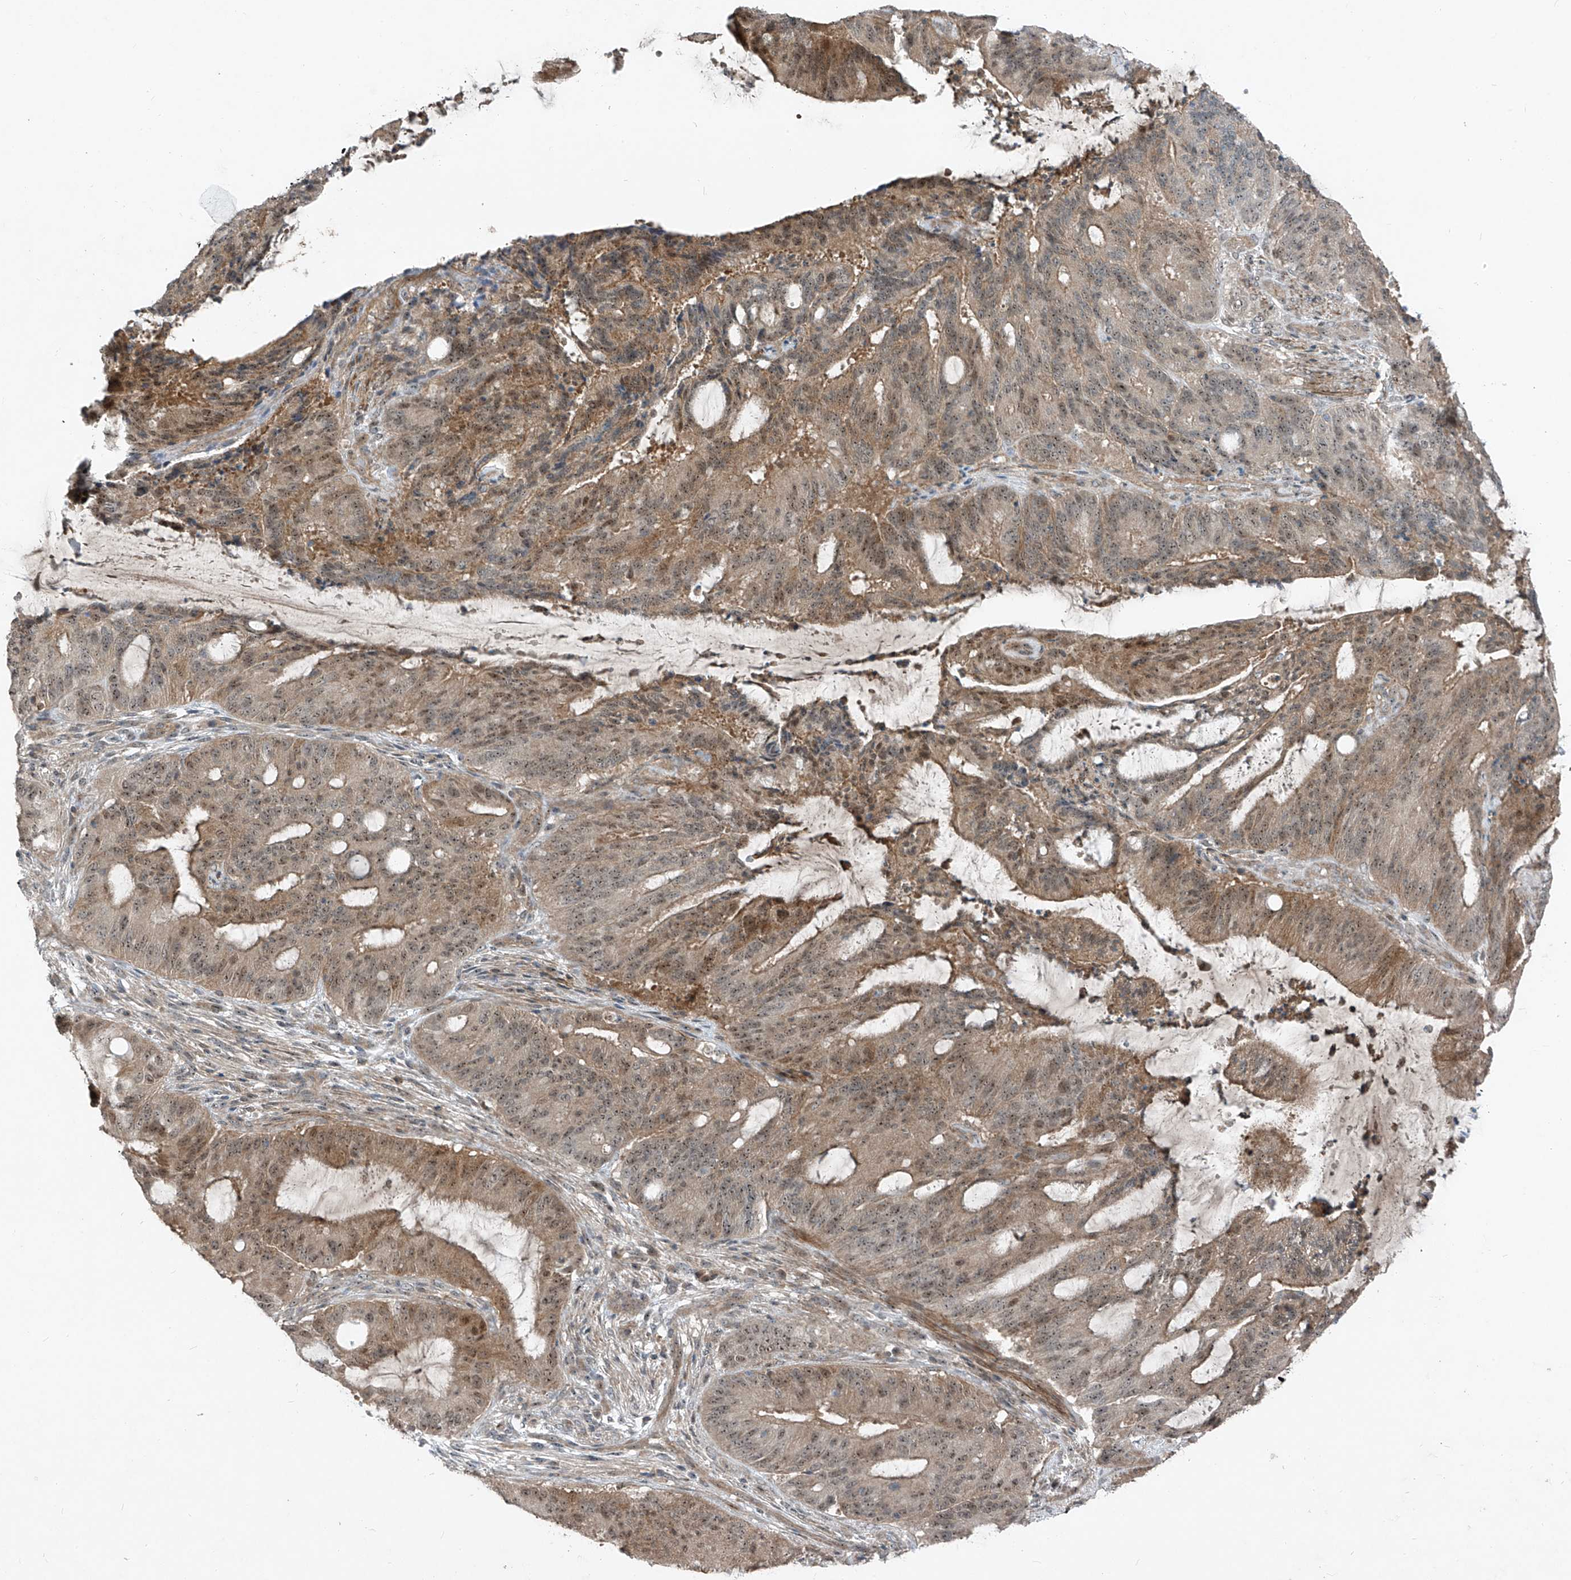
{"staining": {"intensity": "moderate", "quantity": ">75%", "location": "cytoplasmic/membranous,nuclear"}, "tissue": "liver cancer", "cell_type": "Tumor cells", "image_type": "cancer", "snomed": [{"axis": "morphology", "description": "Normal tissue, NOS"}, {"axis": "morphology", "description": "Cholangiocarcinoma"}, {"axis": "topography", "description": "Liver"}, {"axis": "topography", "description": "Peripheral nerve tissue"}], "caption": "Tumor cells show medium levels of moderate cytoplasmic/membranous and nuclear staining in approximately >75% of cells in liver cancer. The staining was performed using DAB (3,3'-diaminobenzidine) to visualize the protein expression in brown, while the nuclei were stained in blue with hematoxylin (Magnification: 20x).", "gene": "PPCS", "patient": {"sex": "female", "age": 73}}